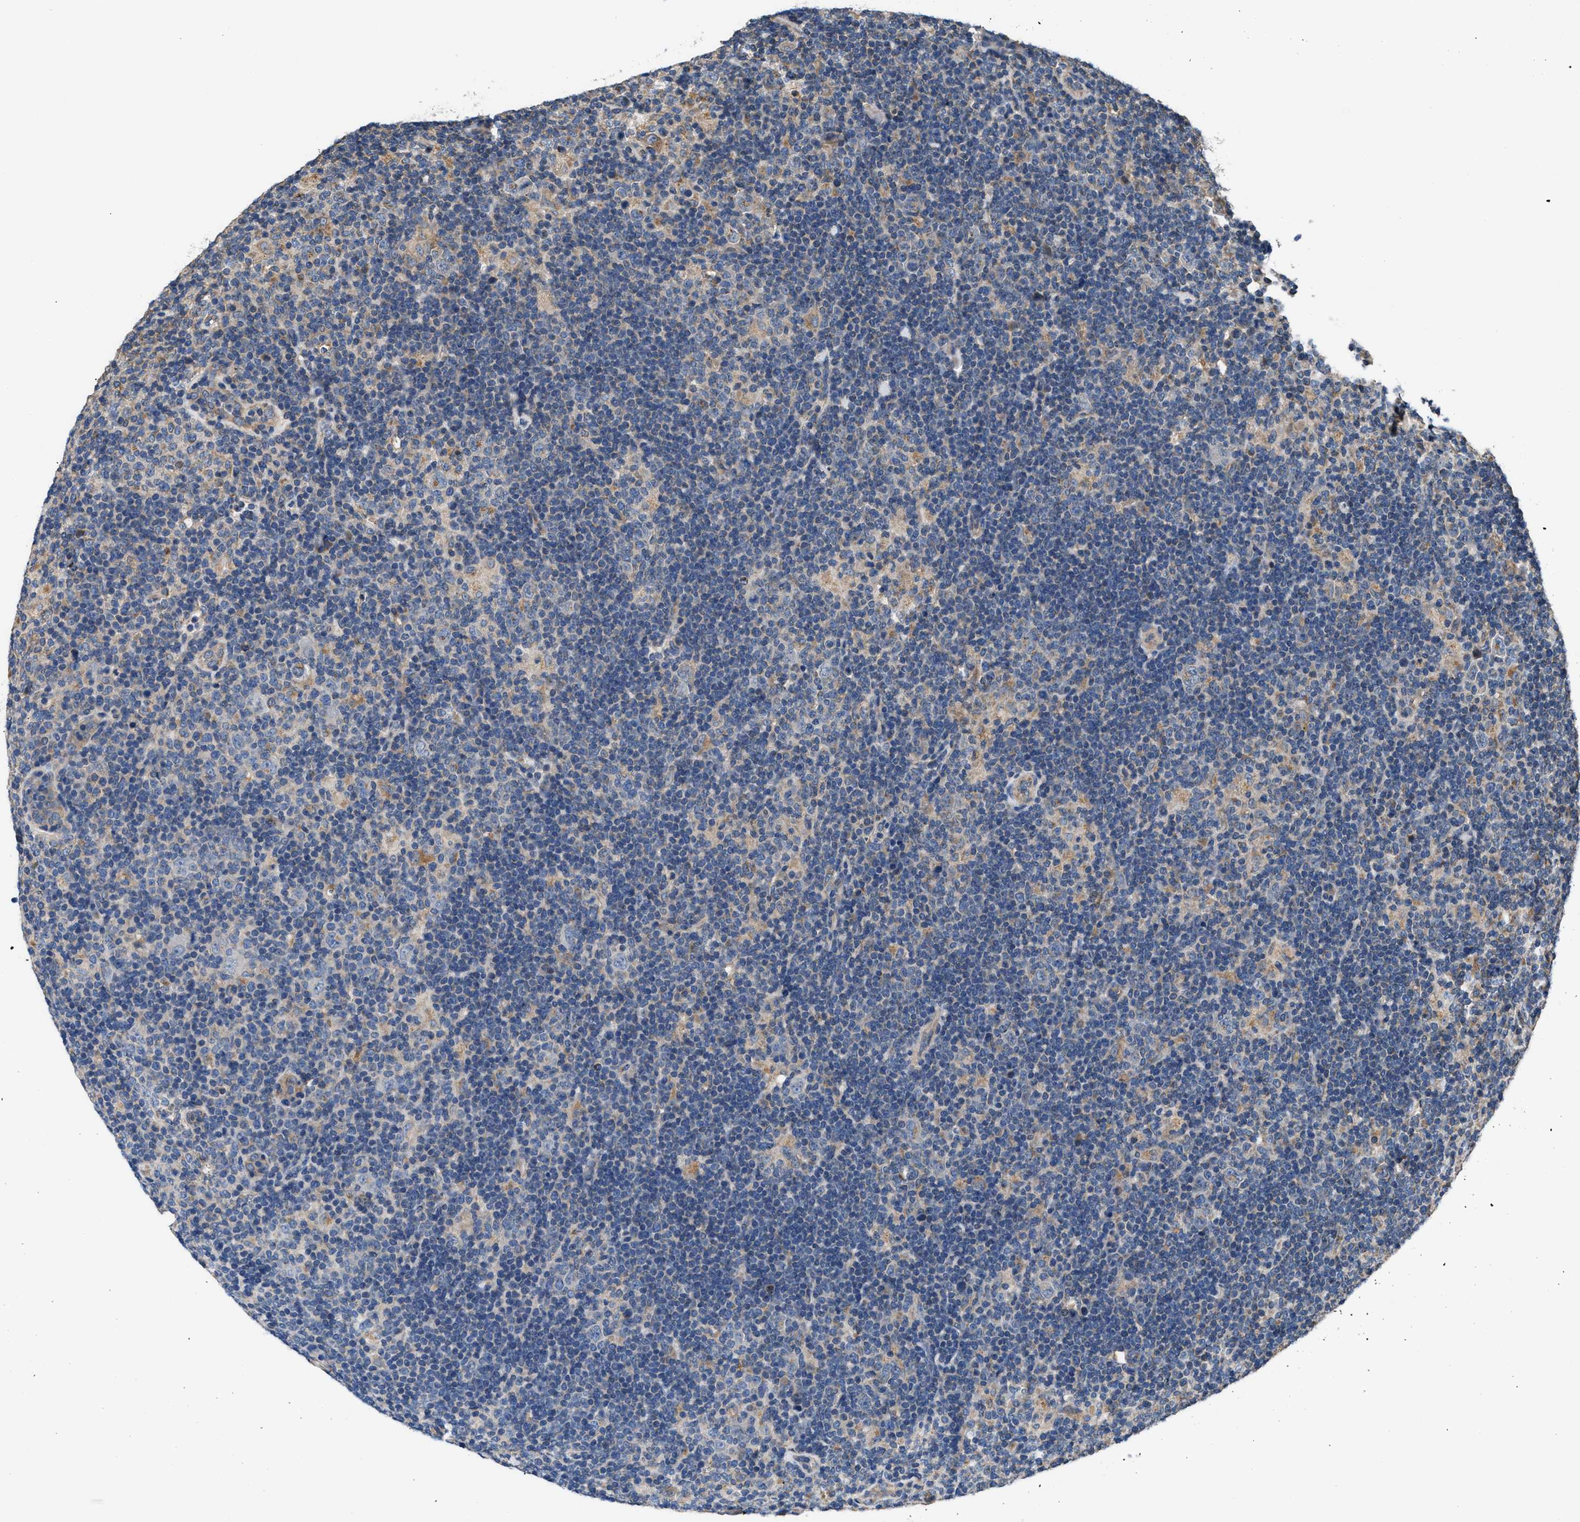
{"staining": {"intensity": "moderate", "quantity": ">75%", "location": "cytoplasmic/membranous"}, "tissue": "lymphoma", "cell_type": "Tumor cells", "image_type": "cancer", "snomed": [{"axis": "morphology", "description": "Hodgkin's disease, NOS"}, {"axis": "topography", "description": "Lymph node"}], "caption": "Lymphoma was stained to show a protein in brown. There is medium levels of moderate cytoplasmic/membranous expression in about >75% of tumor cells.", "gene": "CEP128", "patient": {"sex": "female", "age": 57}}